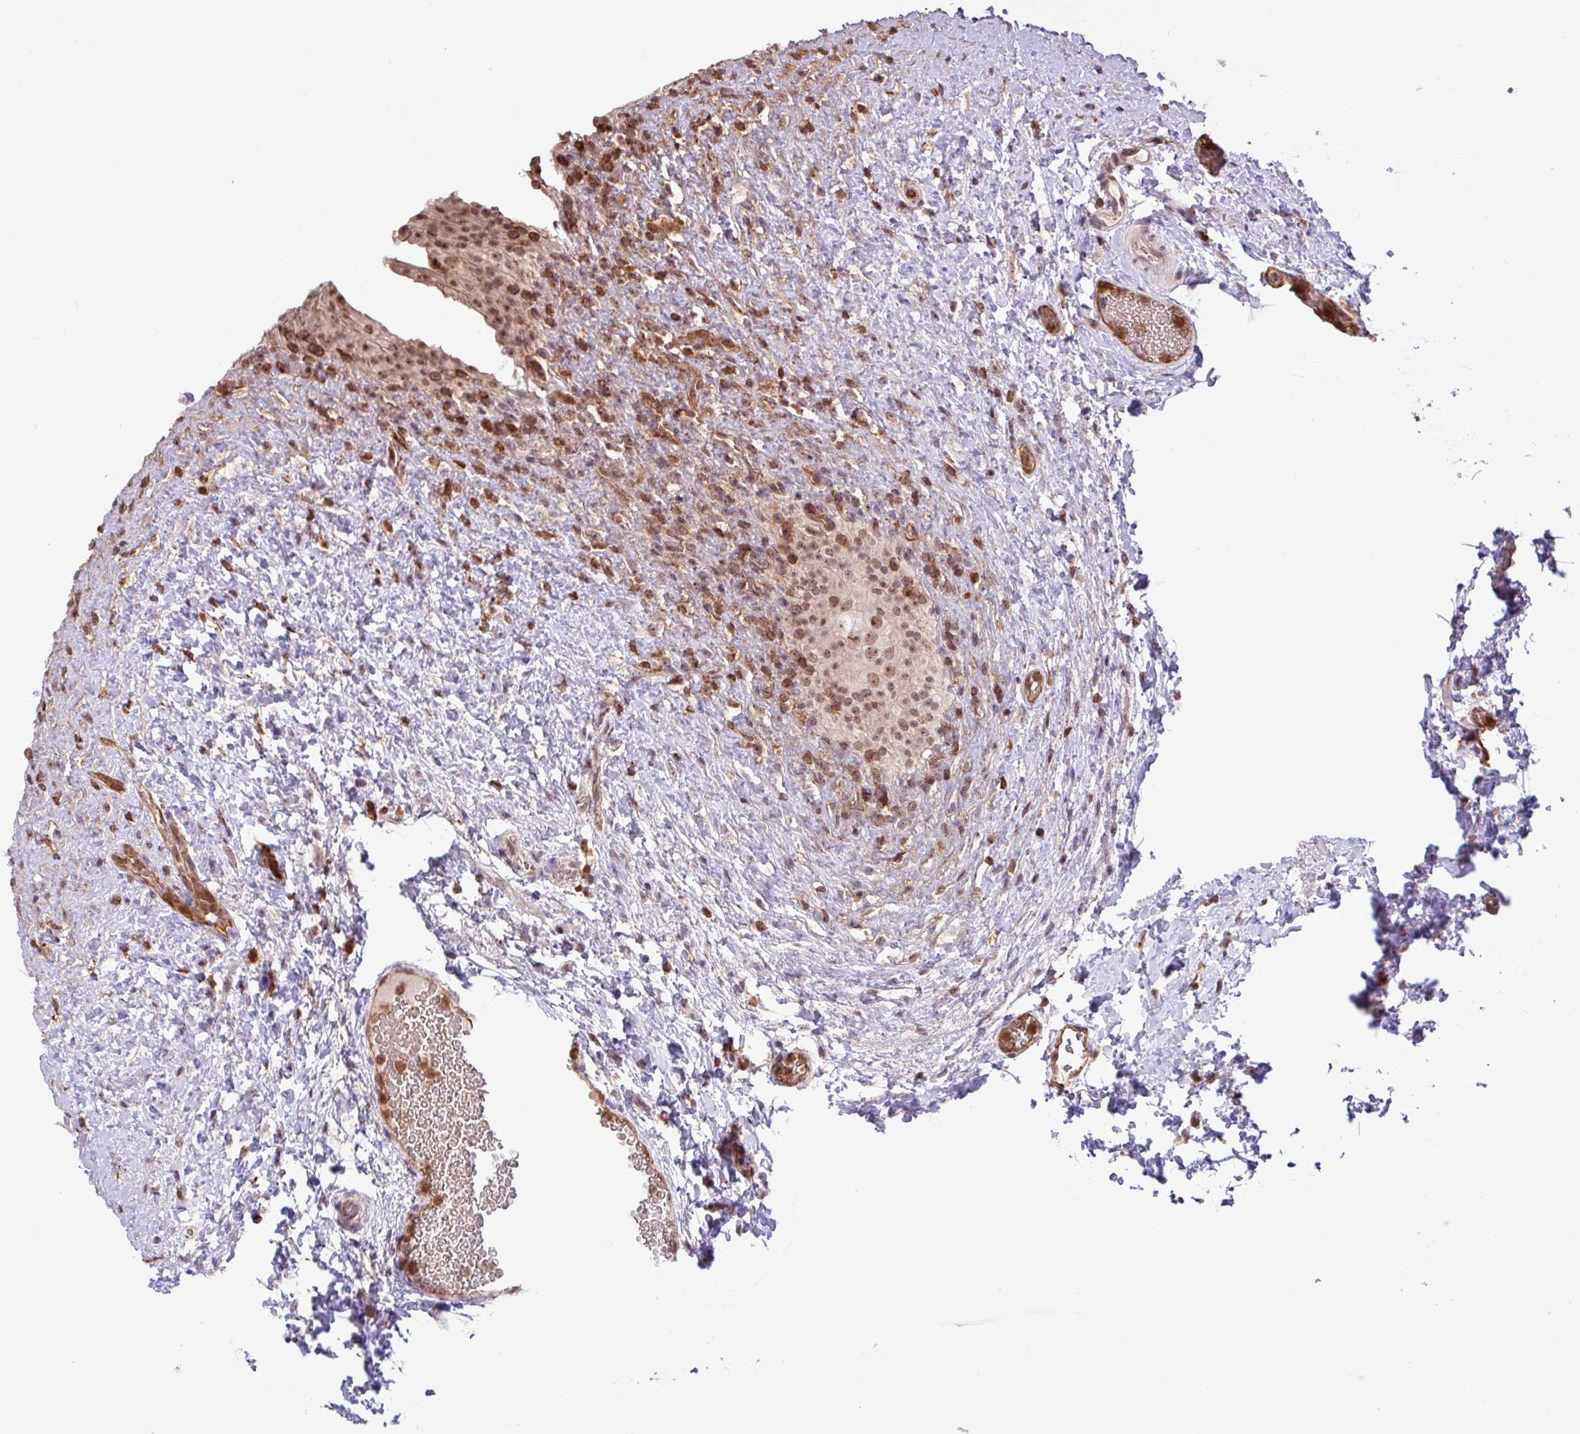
{"staining": {"intensity": "moderate", "quantity": ">75%", "location": "nuclear"}, "tissue": "urinary bladder", "cell_type": "Urothelial cells", "image_type": "normal", "snomed": [{"axis": "morphology", "description": "Normal tissue, NOS"}, {"axis": "topography", "description": "Urinary bladder"}], "caption": "Immunohistochemical staining of normal urinary bladder displays >75% levels of moderate nuclear protein staining in about >75% of urothelial cells. (Stains: DAB in brown, nuclei in blue, Microscopy: brightfield microscopy at high magnification).", "gene": "GON7", "patient": {"sex": "female", "age": 27}}